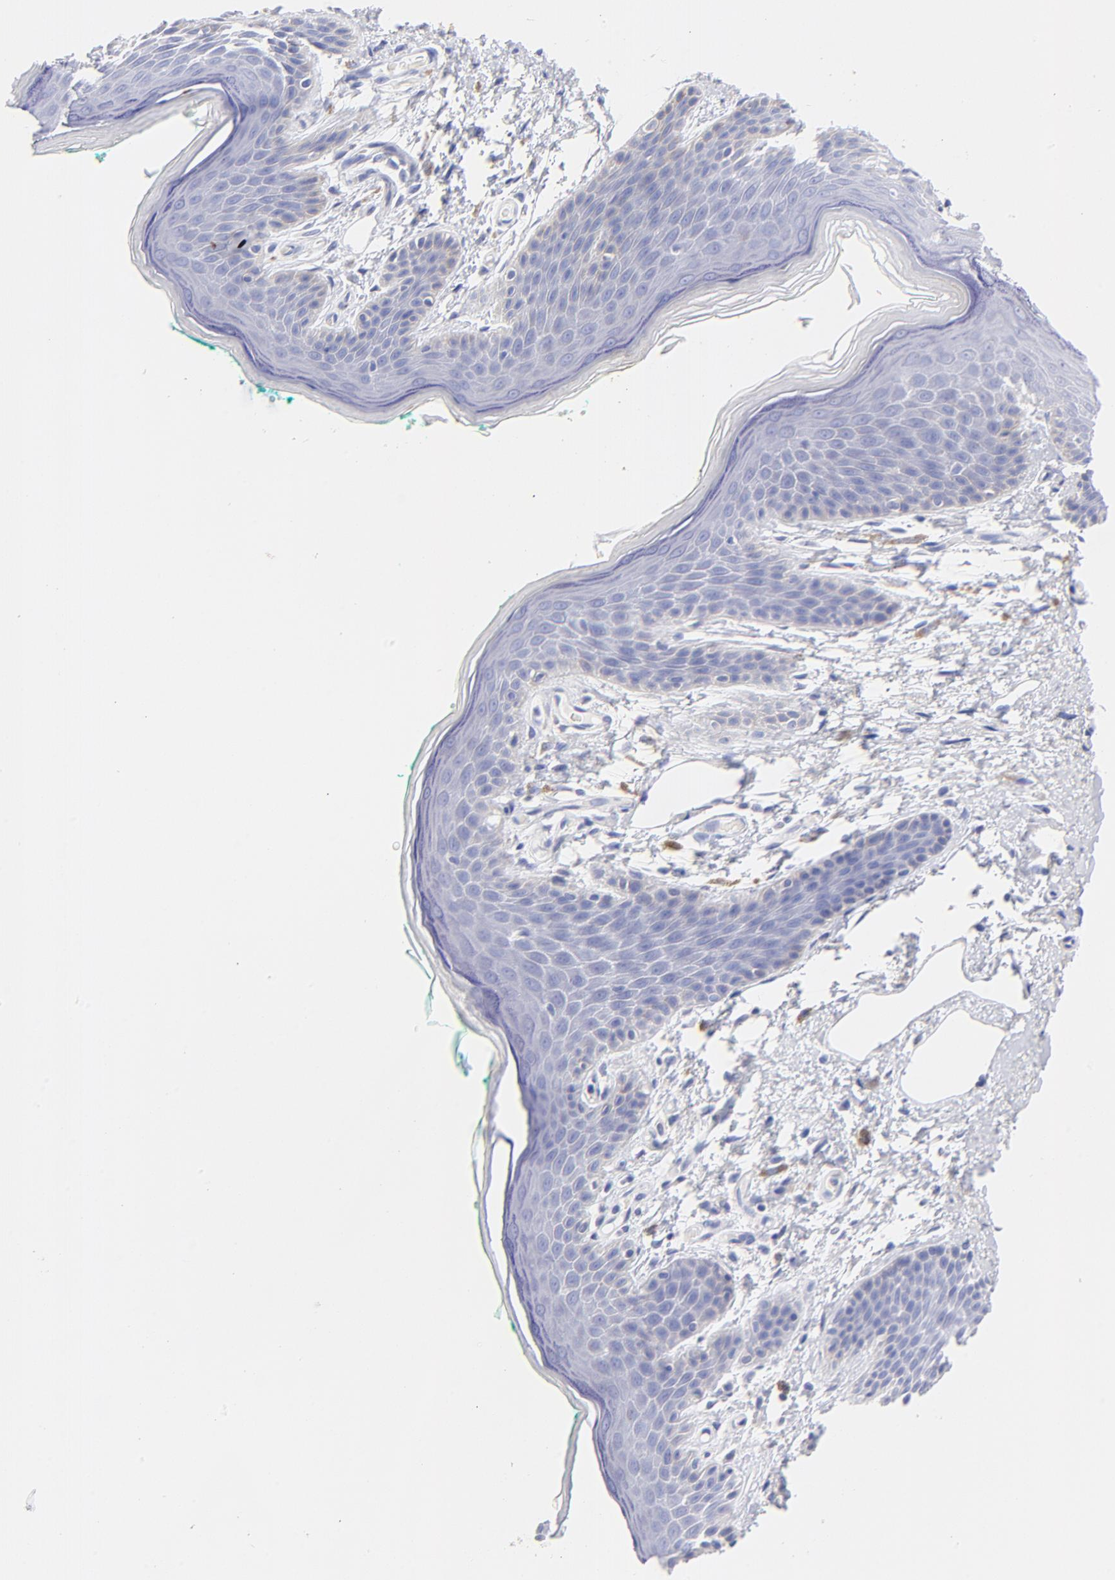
{"staining": {"intensity": "negative", "quantity": "none", "location": "none"}, "tissue": "skin", "cell_type": "Epidermal cells", "image_type": "normal", "snomed": [{"axis": "morphology", "description": "Normal tissue, NOS"}, {"axis": "topography", "description": "Anal"}], "caption": "Immunohistochemical staining of benign skin shows no significant expression in epidermal cells. (DAB IHC visualized using brightfield microscopy, high magnification).", "gene": "HORMAD2", "patient": {"sex": "male", "age": 74}}